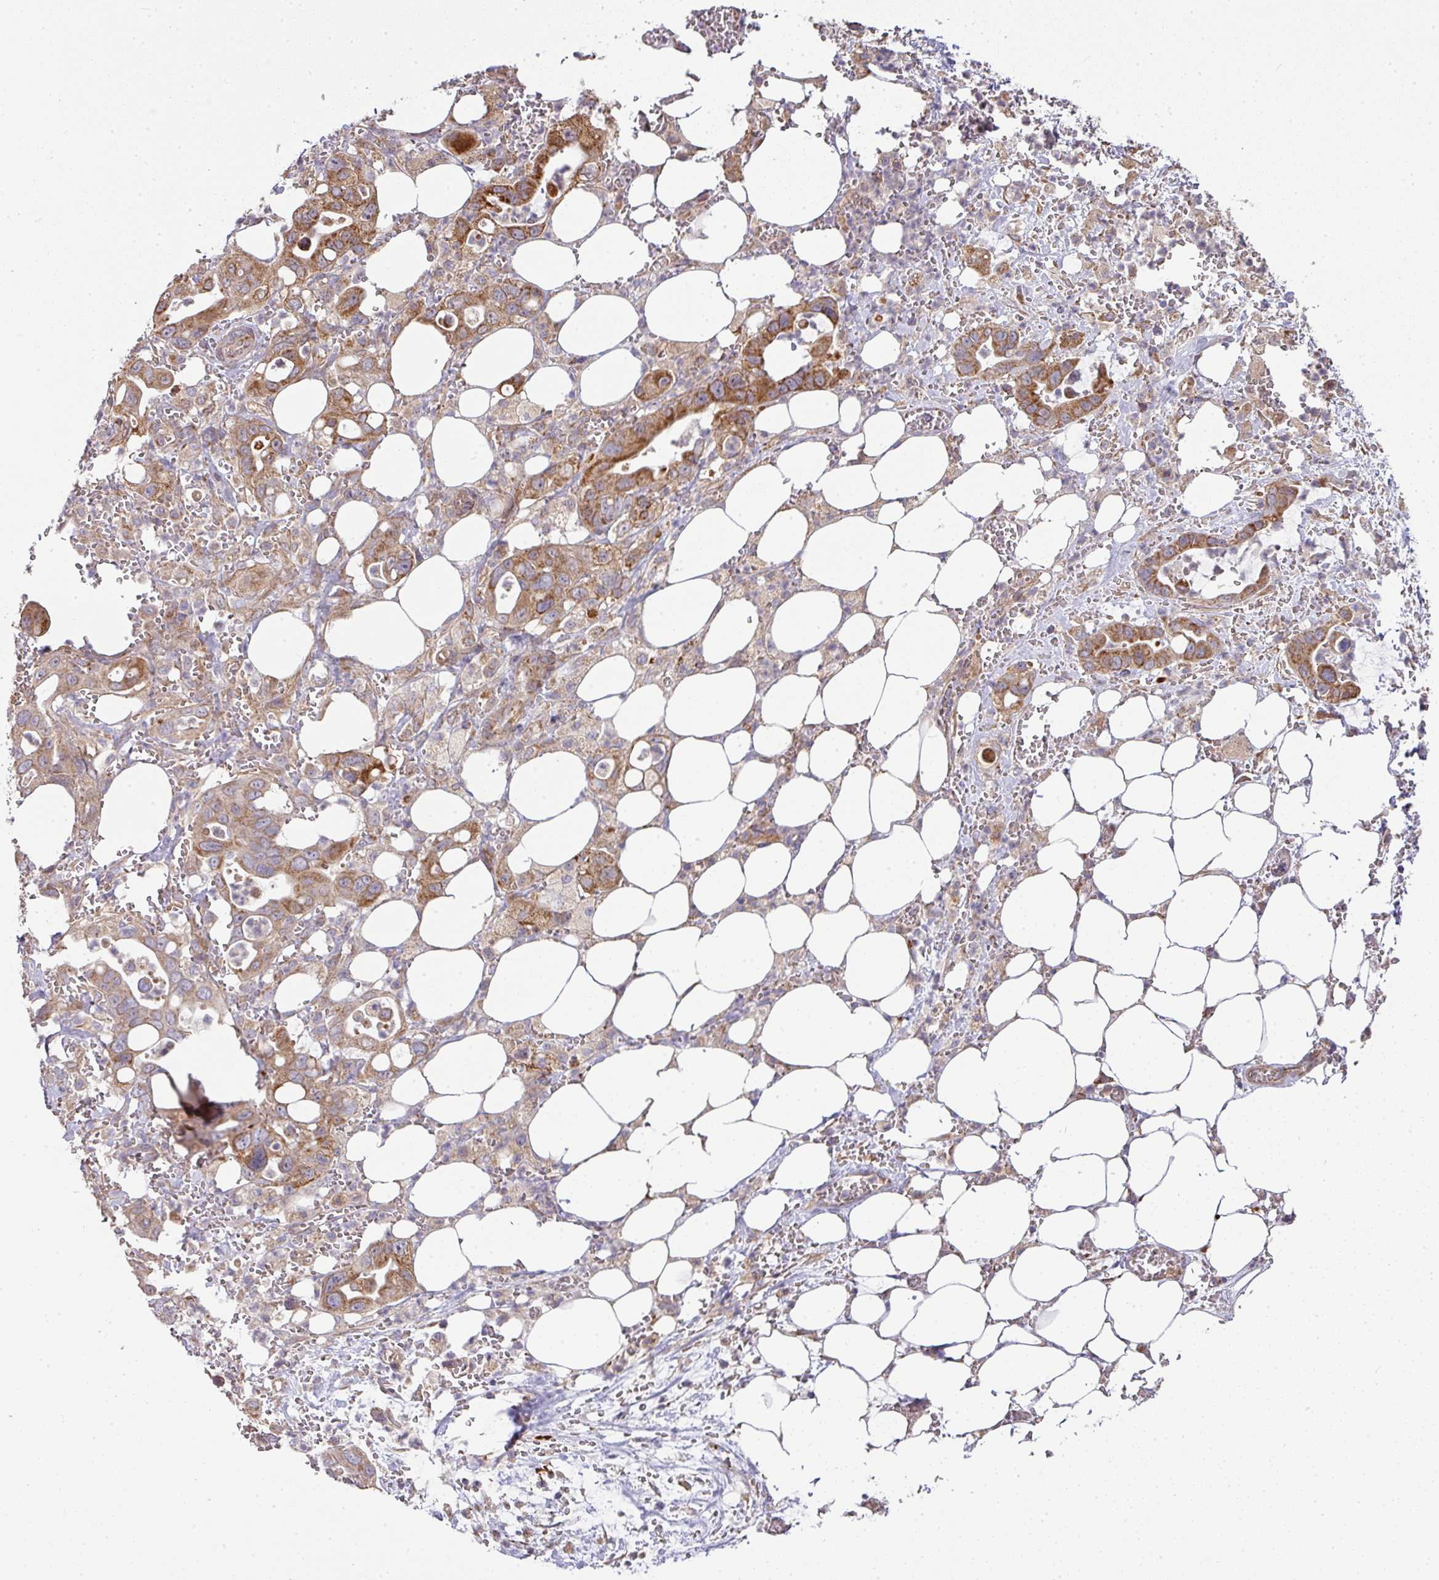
{"staining": {"intensity": "moderate", "quantity": "25%-75%", "location": "cytoplasmic/membranous"}, "tissue": "pancreatic cancer", "cell_type": "Tumor cells", "image_type": "cancer", "snomed": [{"axis": "morphology", "description": "Adenocarcinoma, NOS"}, {"axis": "topography", "description": "Pancreas"}], "caption": "Immunohistochemical staining of human pancreatic cancer shows moderate cytoplasmic/membranous protein expression in approximately 25%-75% of tumor cells. (brown staining indicates protein expression, while blue staining denotes nuclei).", "gene": "STK35", "patient": {"sex": "male", "age": 61}}